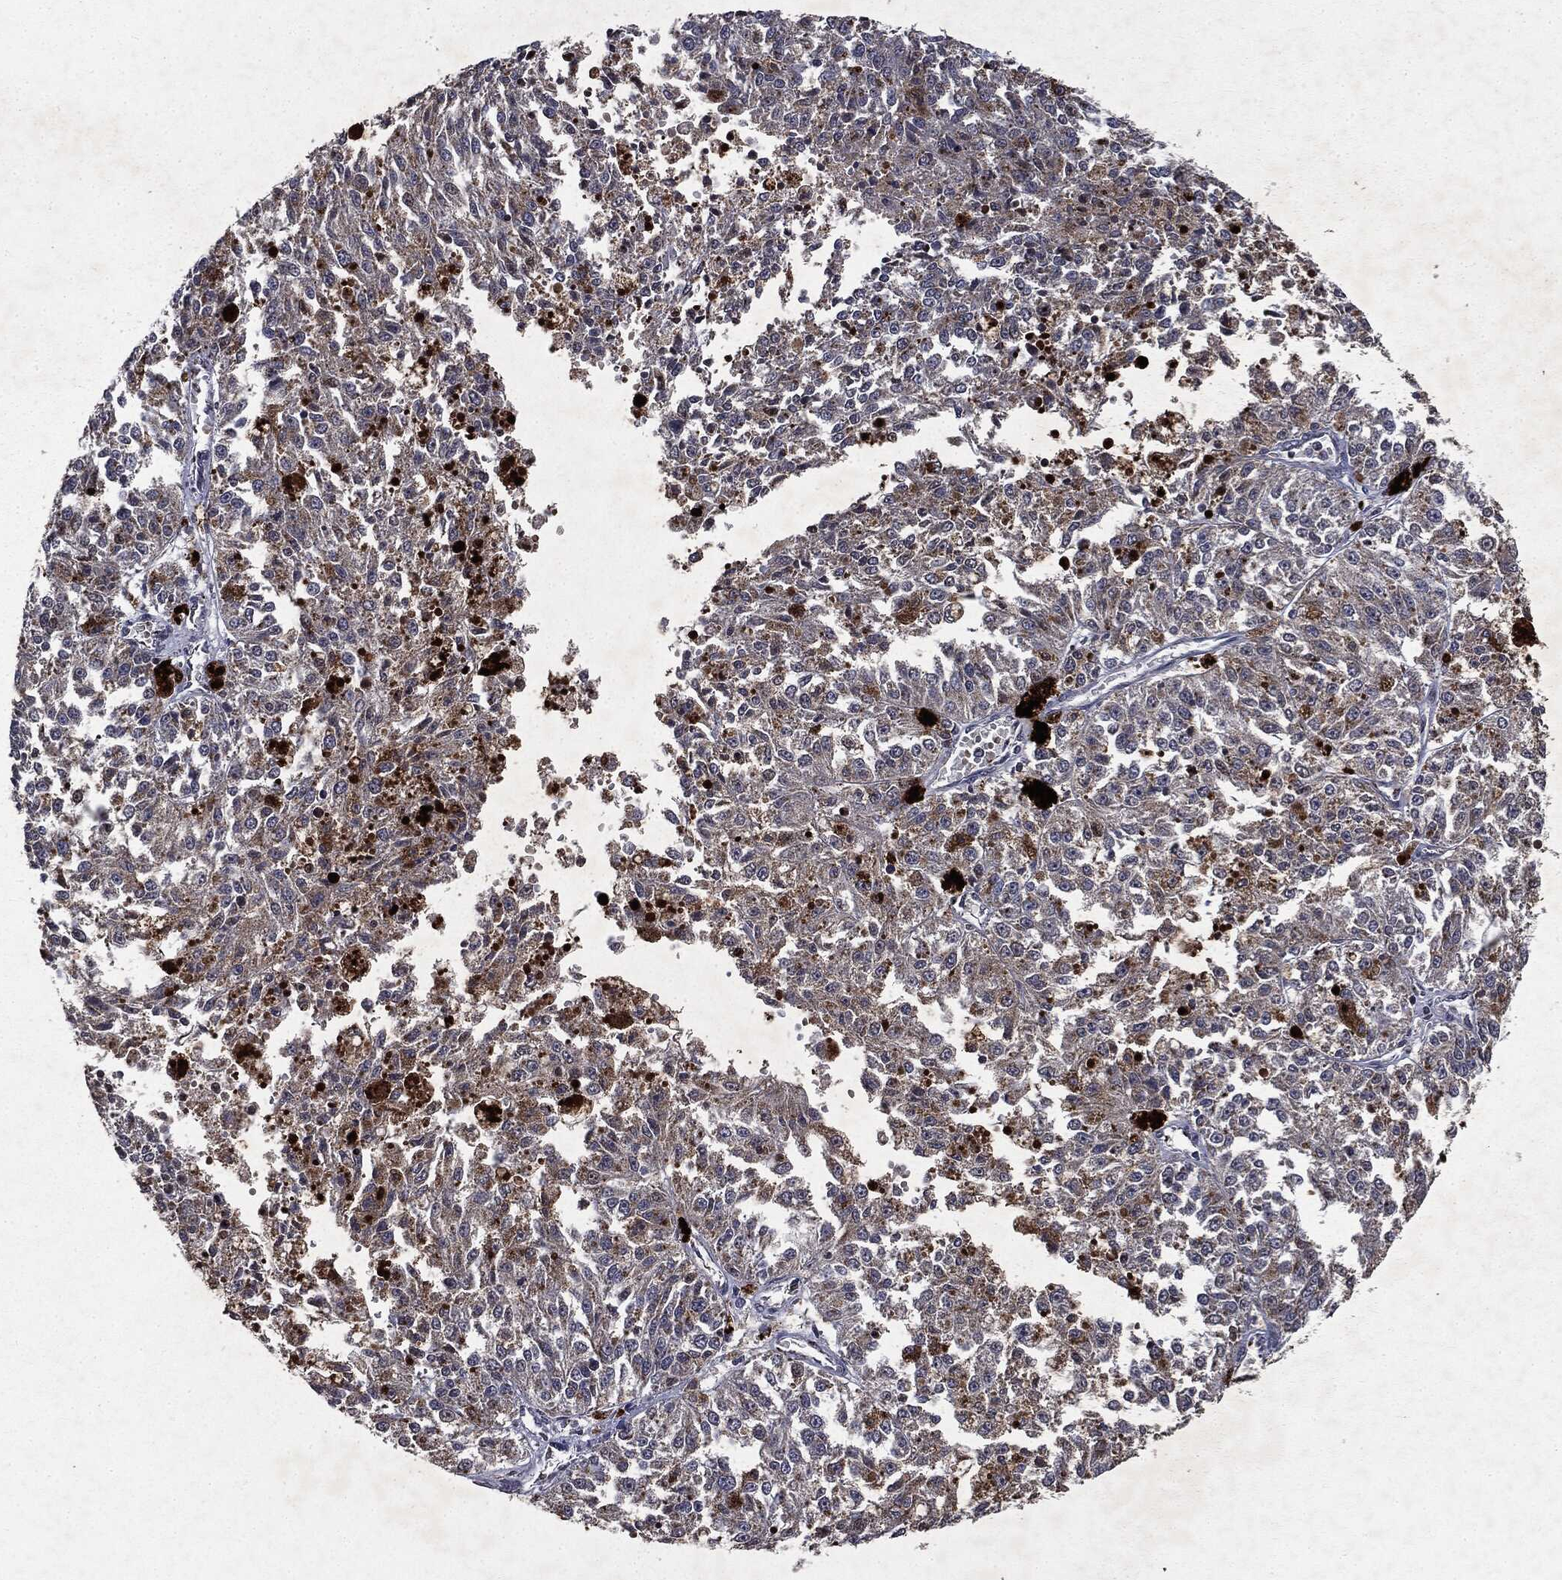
{"staining": {"intensity": "weak", "quantity": "25%-75%", "location": "nuclear"}, "tissue": "melanoma", "cell_type": "Tumor cells", "image_type": "cancer", "snomed": [{"axis": "morphology", "description": "Malignant melanoma, Metastatic site"}, {"axis": "topography", "description": "Lymph node"}], "caption": "Human melanoma stained with a protein marker displays weak staining in tumor cells.", "gene": "PLPPR2", "patient": {"sex": "female", "age": 64}}